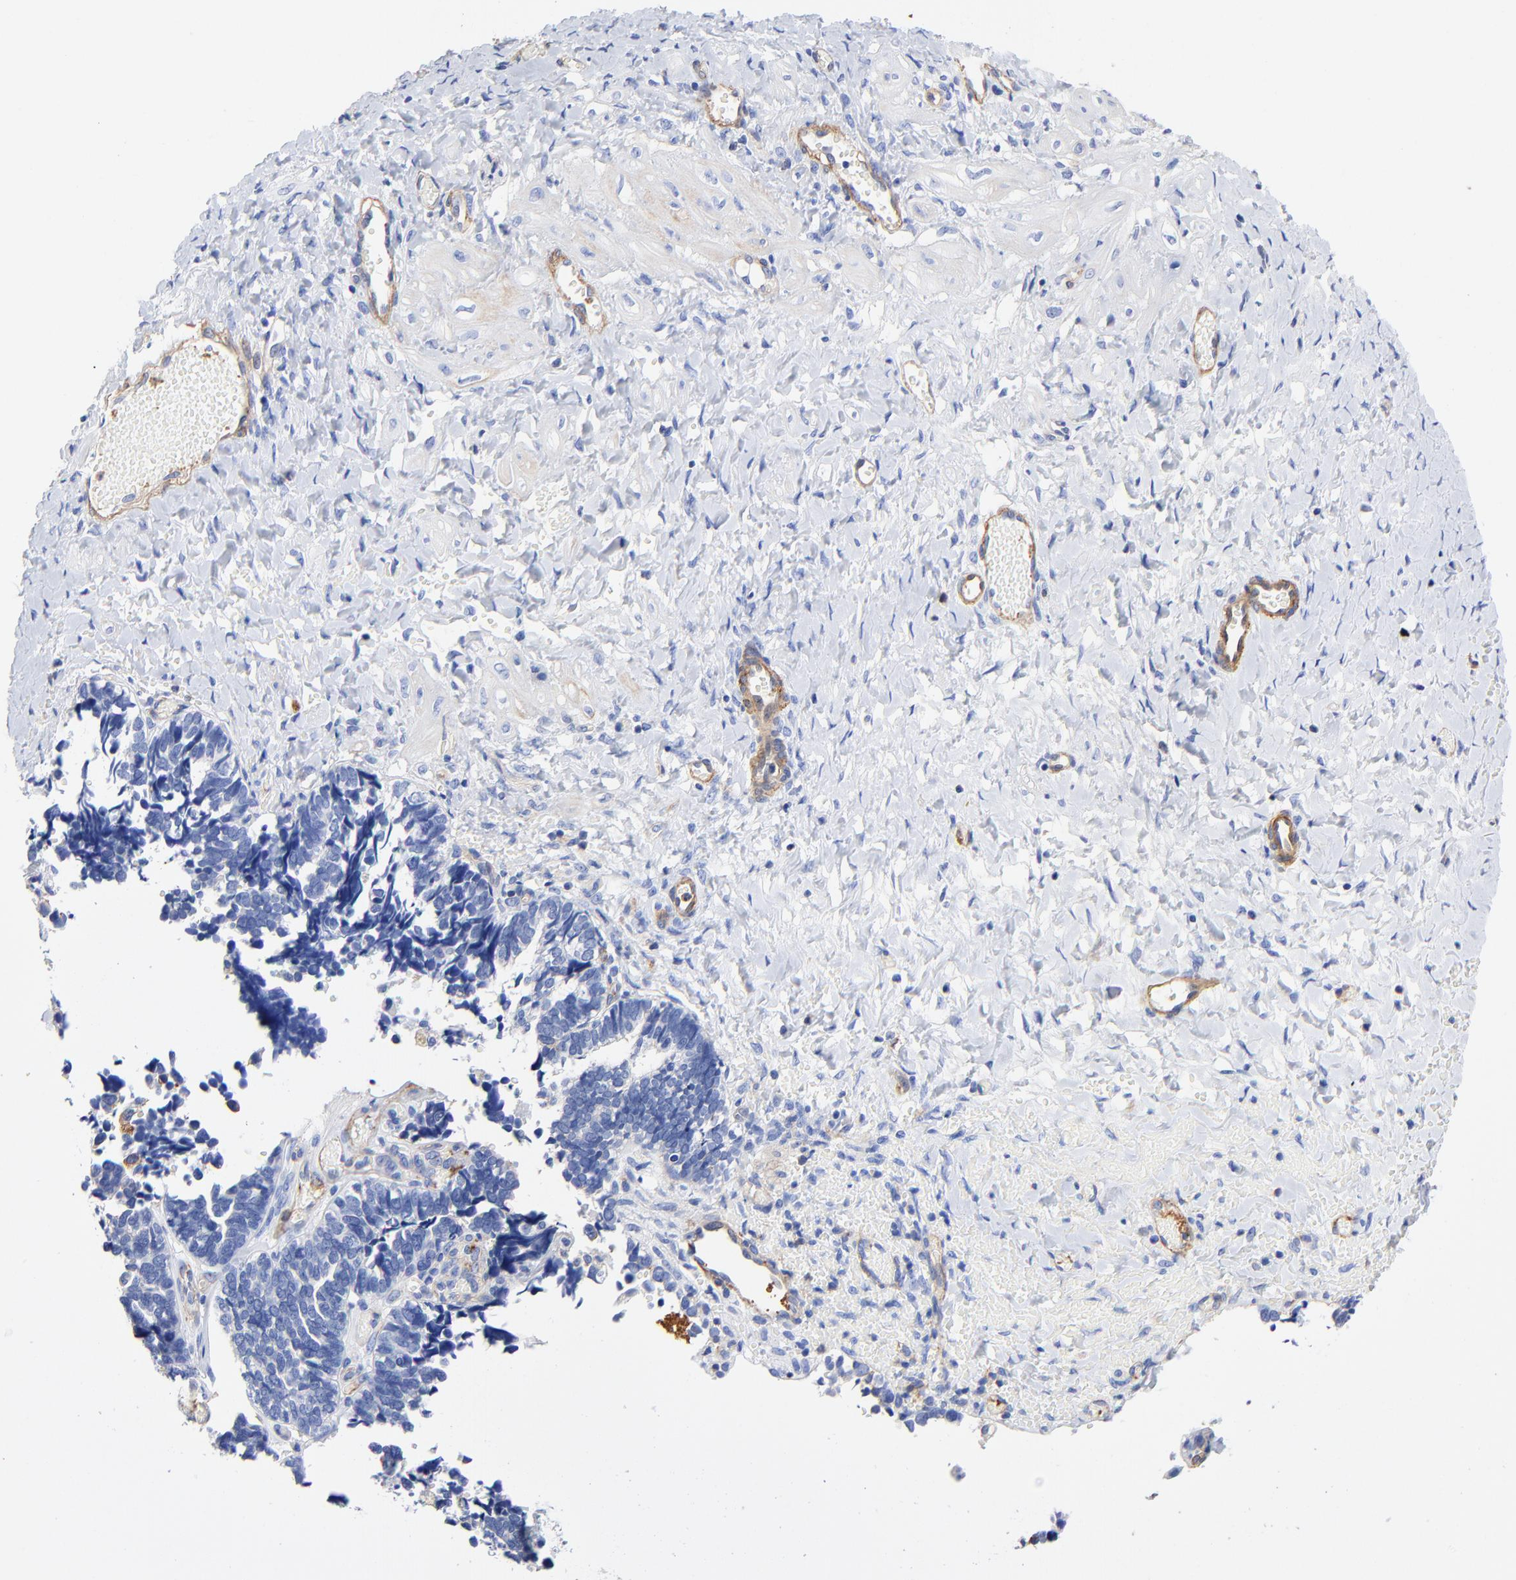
{"staining": {"intensity": "negative", "quantity": "none", "location": "none"}, "tissue": "ovarian cancer", "cell_type": "Tumor cells", "image_type": "cancer", "snomed": [{"axis": "morphology", "description": "Cystadenocarcinoma, serous, NOS"}, {"axis": "topography", "description": "Ovary"}], "caption": "Immunohistochemical staining of human serous cystadenocarcinoma (ovarian) demonstrates no significant staining in tumor cells.", "gene": "TAGLN2", "patient": {"sex": "female", "age": 77}}